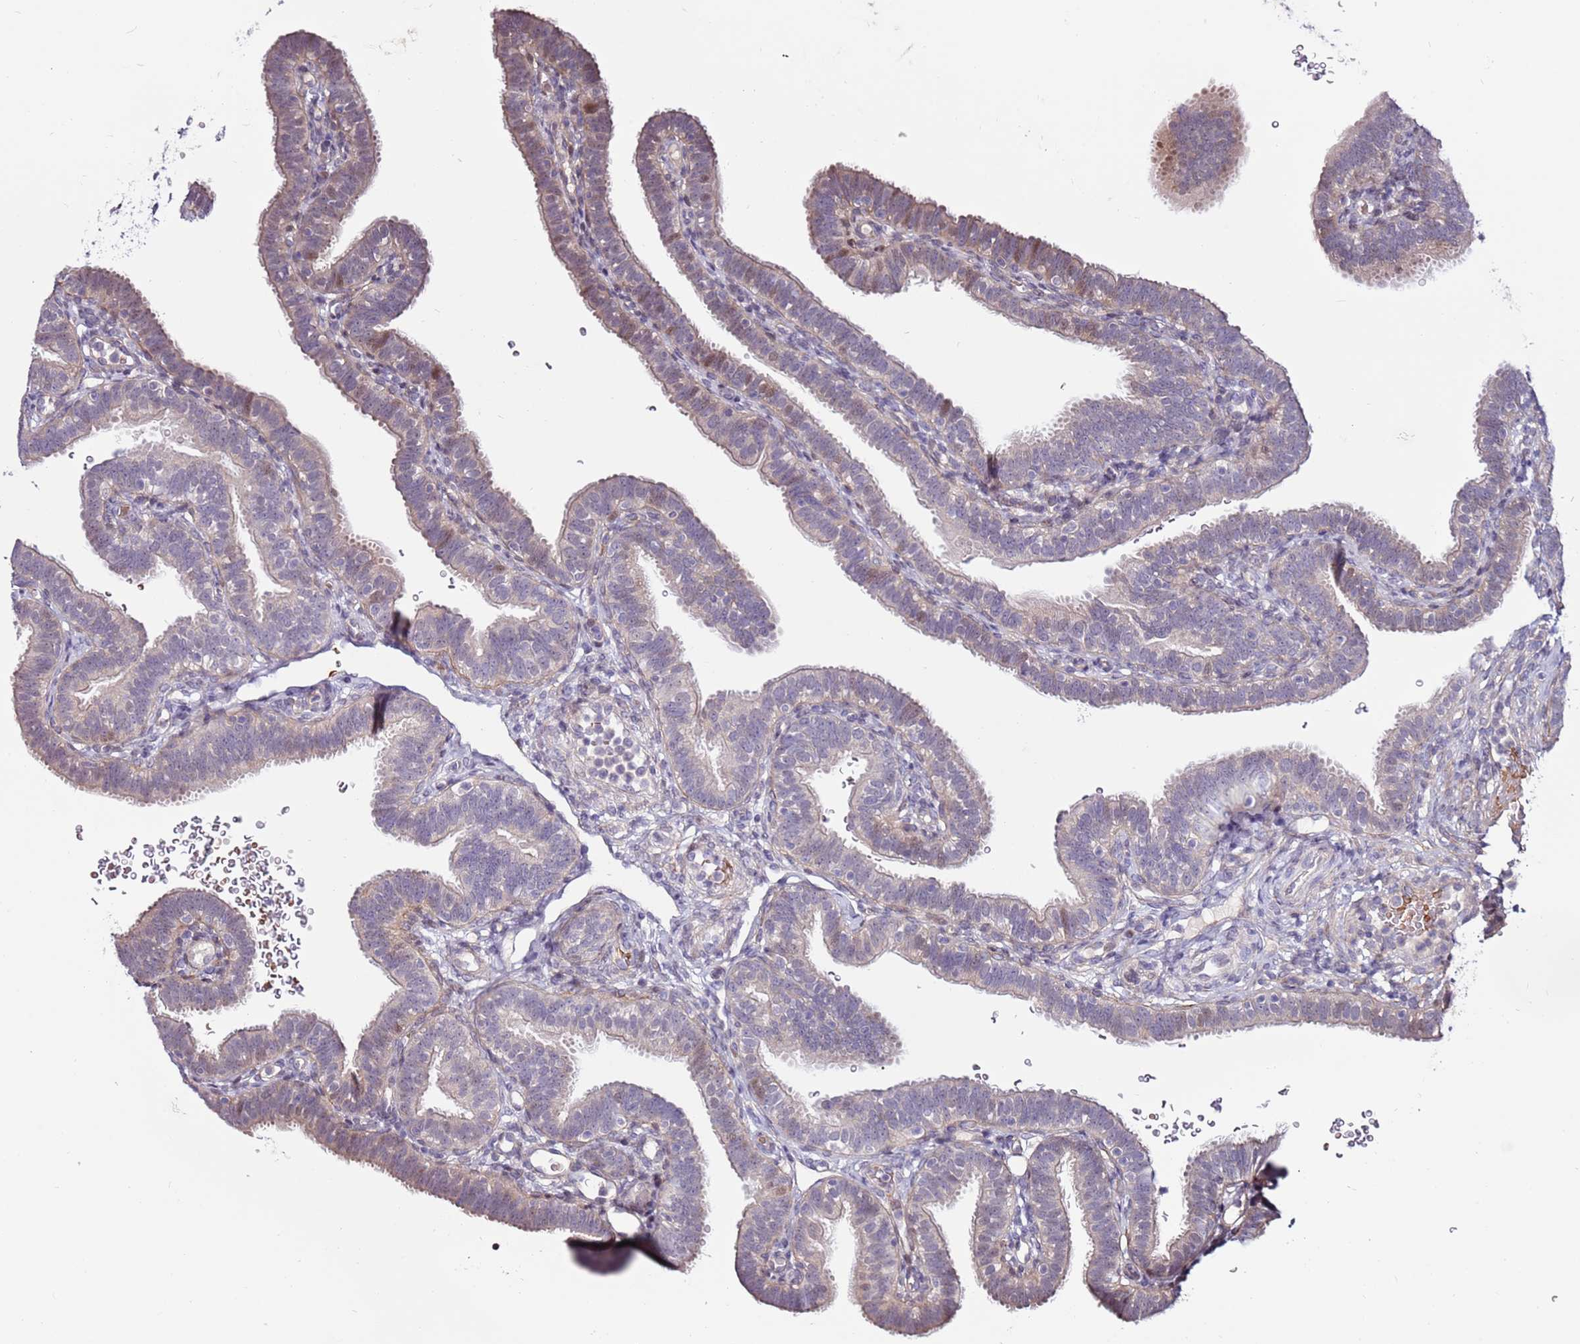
{"staining": {"intensity": "weak", "quantity": "<25%", "location": "cytoplasmic/membranous"}, "tissue": "fallopian tube", "cell_type": "Glandular cells", "image_type": "normal", "snomed": [{"axis": "morphology", "description": "Normal tissue, NOS"}, {"axis": "topography", "description": "Fallopian tube"}], "caption": "Immunohistochemistry (IHC) micrograph of normal fallopian tube: fallopian tube stained with DAB exhibits no significant protein positivity in glandular cells. The staining was performed using DAB to visualize the protein expression in brown, while the nuclei were stained in blue with hematoxylin (Magnification: 20x).", "gene": "MTG2", "patient": {"sex": "female", "age": 41}}